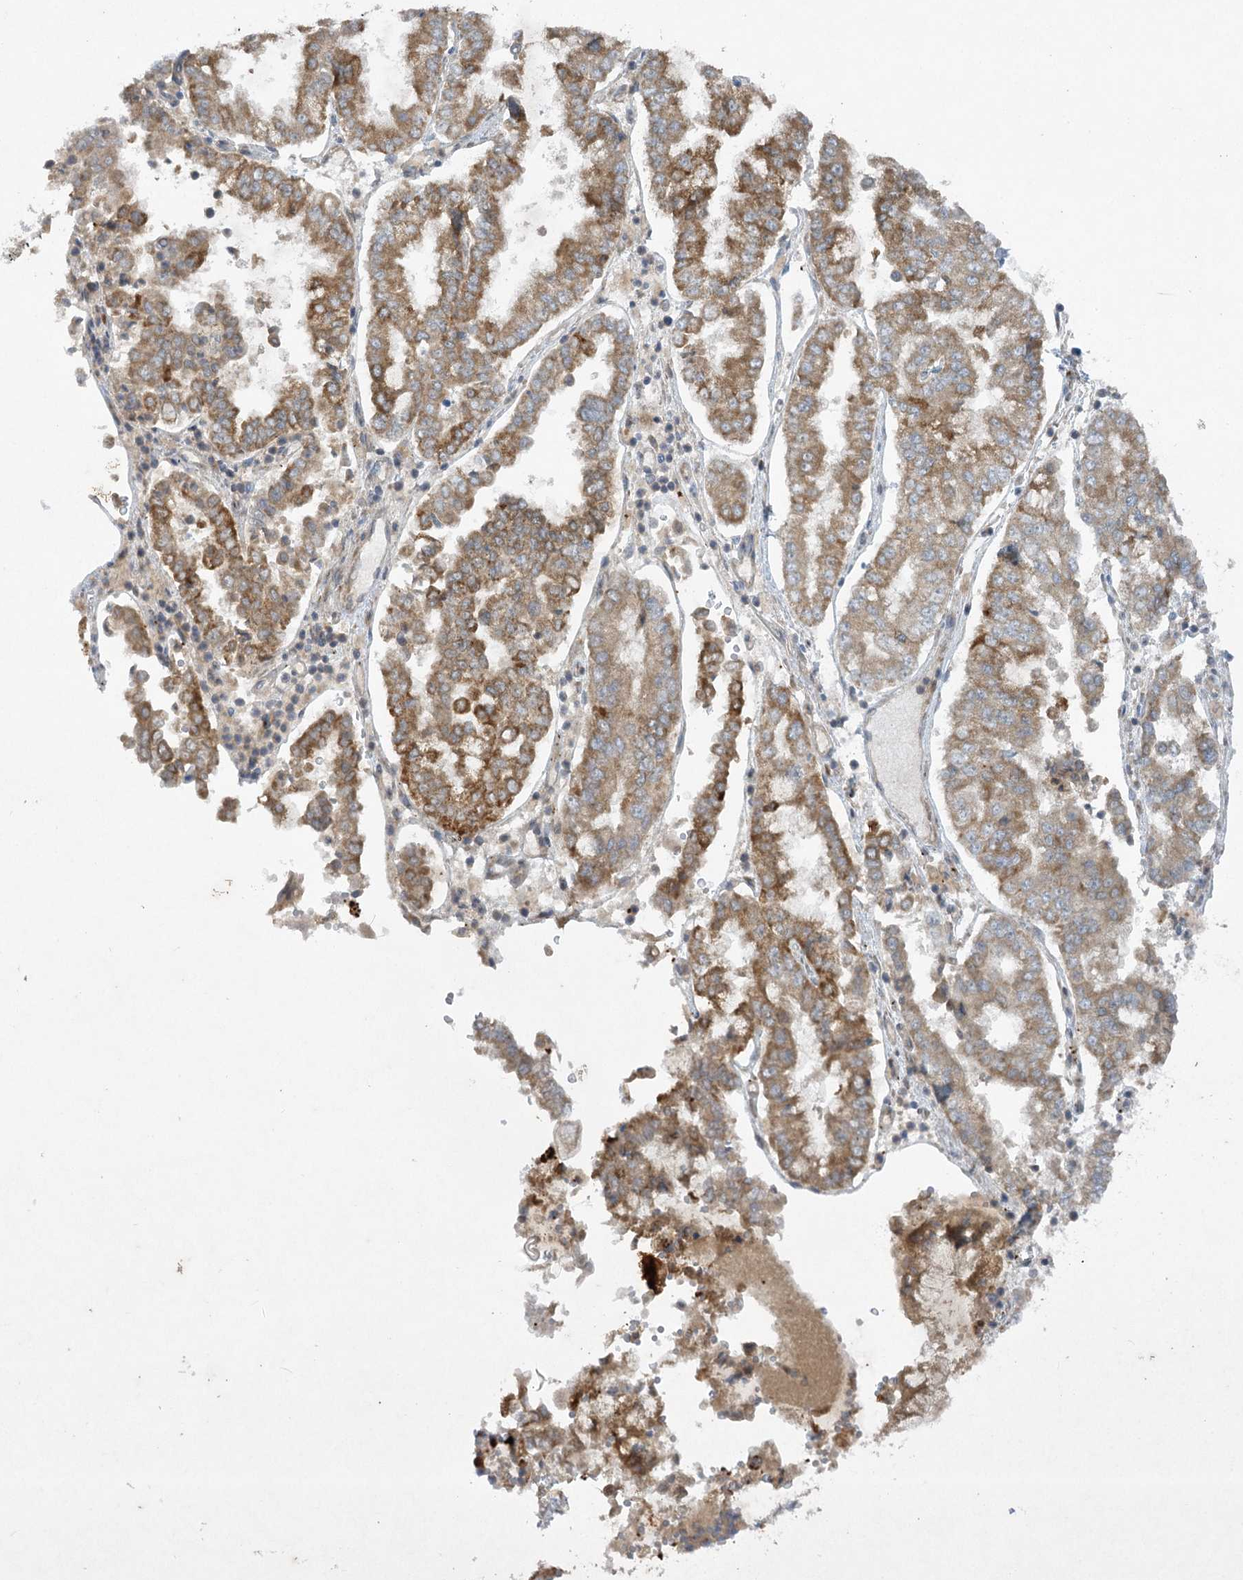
{"staining": {"intensity": "moderate", "quantity": ">75%", "location": "cytoplasmic/membranous"}, "tissue": "stomach cancer", "cell_type": "Tumor cells", "image_type": "cancer", "snomed": [{"axis": "morphology", "description": "Adenocarcinoma, NOS"}, {"axis": "topography", "description": "Stomach"}], "caption": "IHC staining of stomach cancer (adenocarcinoma), which demonstrates medium levels of moderate cytoplasmic/membranous expression in about >75% of tumor cells indicating moderate cytoplasmic/membranous protein staining. The staining was performed using DAB (3,3'-diaminobenzidine) (brown) for protein detection and nuclei were counterstained in hematoxylin (blue).", "gene": "TRAF3IP1", "patient": {"sex": "male", "age": 76}}